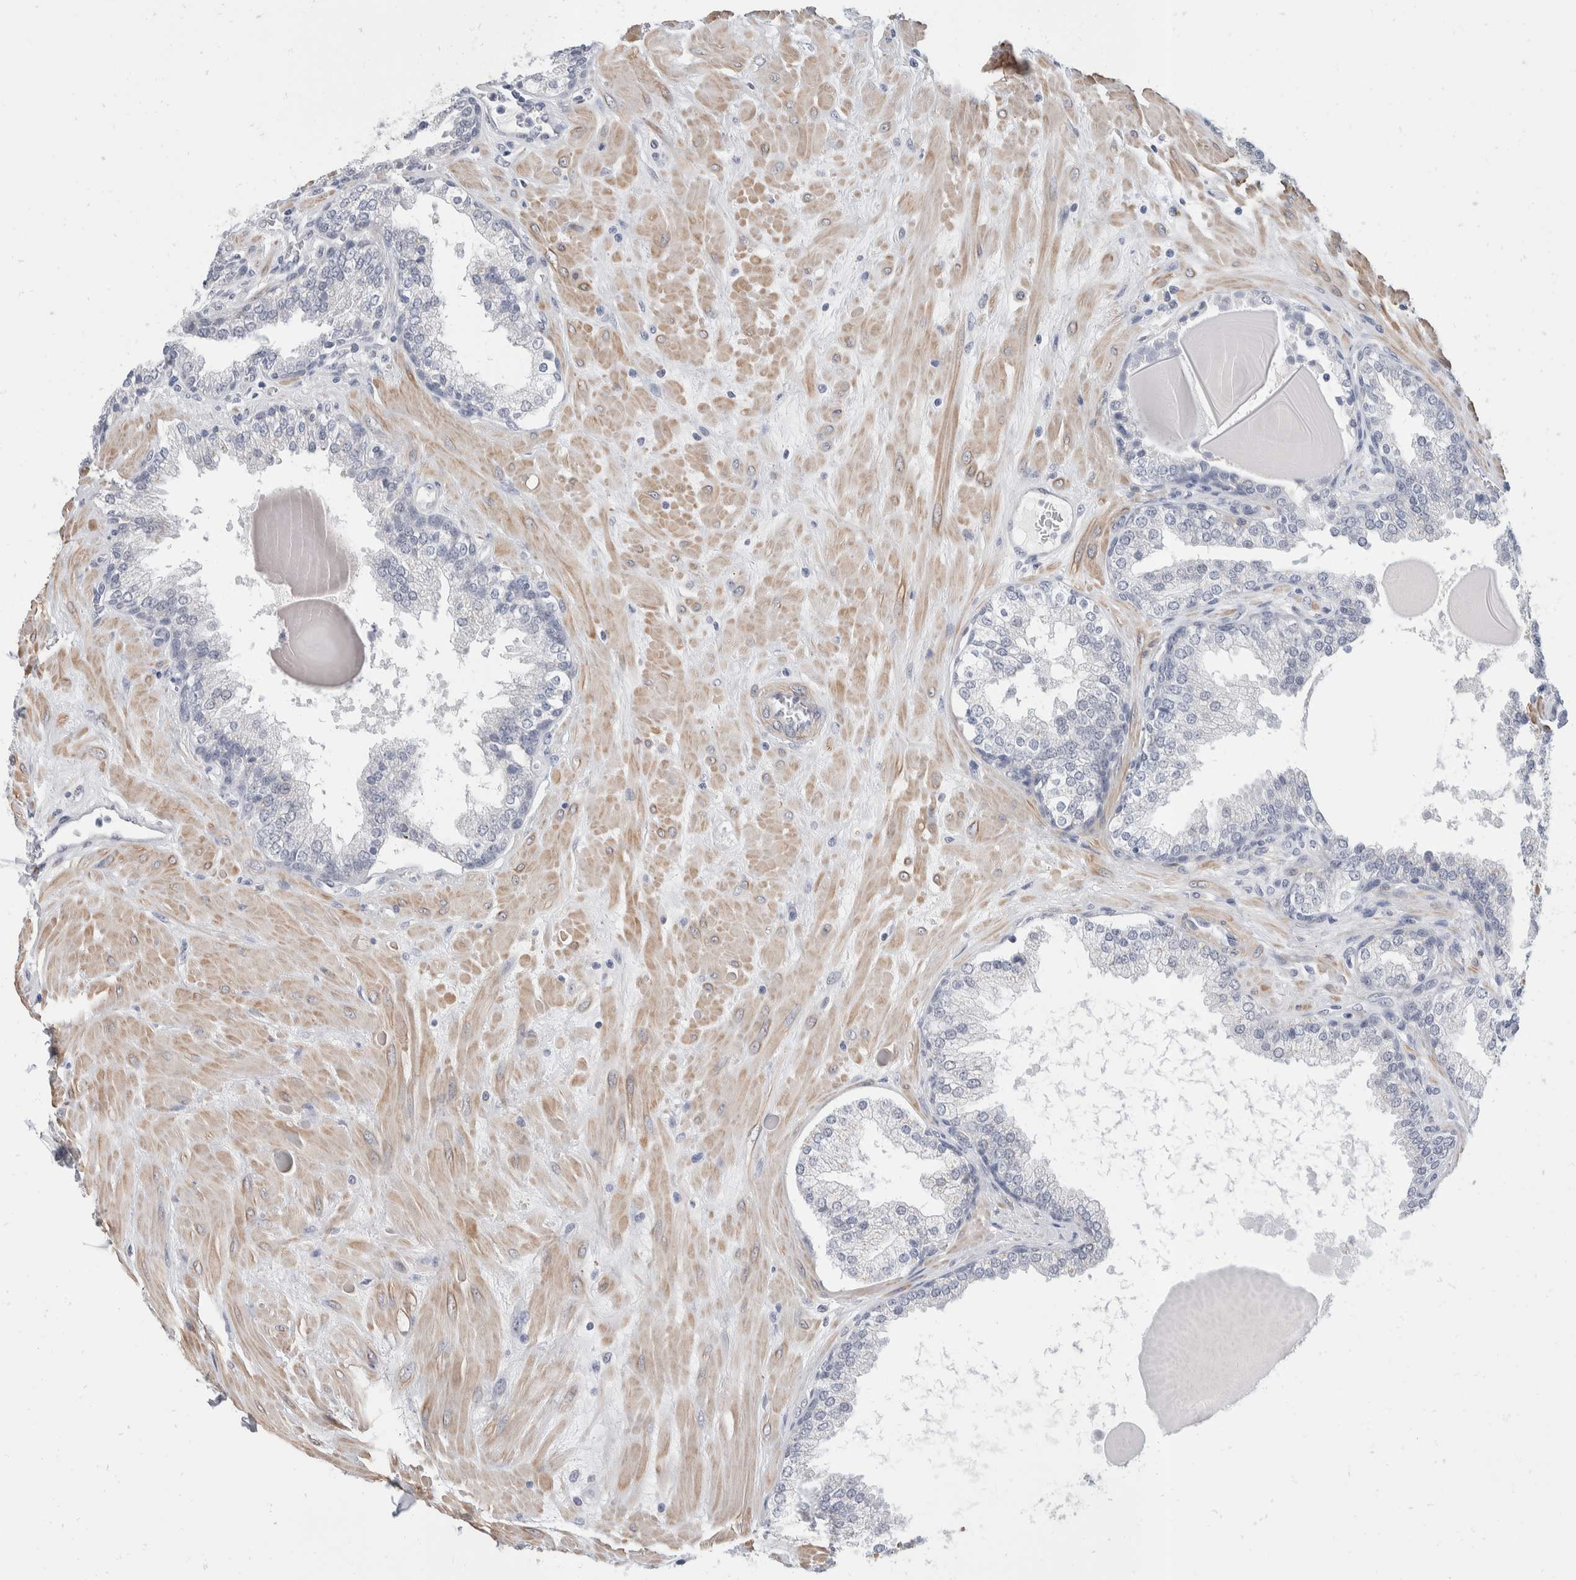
{"staining": {"intensity": "negative", "quantity": "none", "location": "none"}, "tissue": "prostate", "cell_type": "Glandular cells", "image_type": "normal", "snomed": [{"axis": "morphology", "description": "Normal tissue, NOS"}, {"axis": "topography", "description": "Prostate"}], "caption": "There is no significant staining in glandular cells of prostate. (Brightfield microscopy of DAB immunohistochemistry (IHC) at high magnification).", "gene": "CATSPERD", "patient": {"sex": "male", "age": 51}}